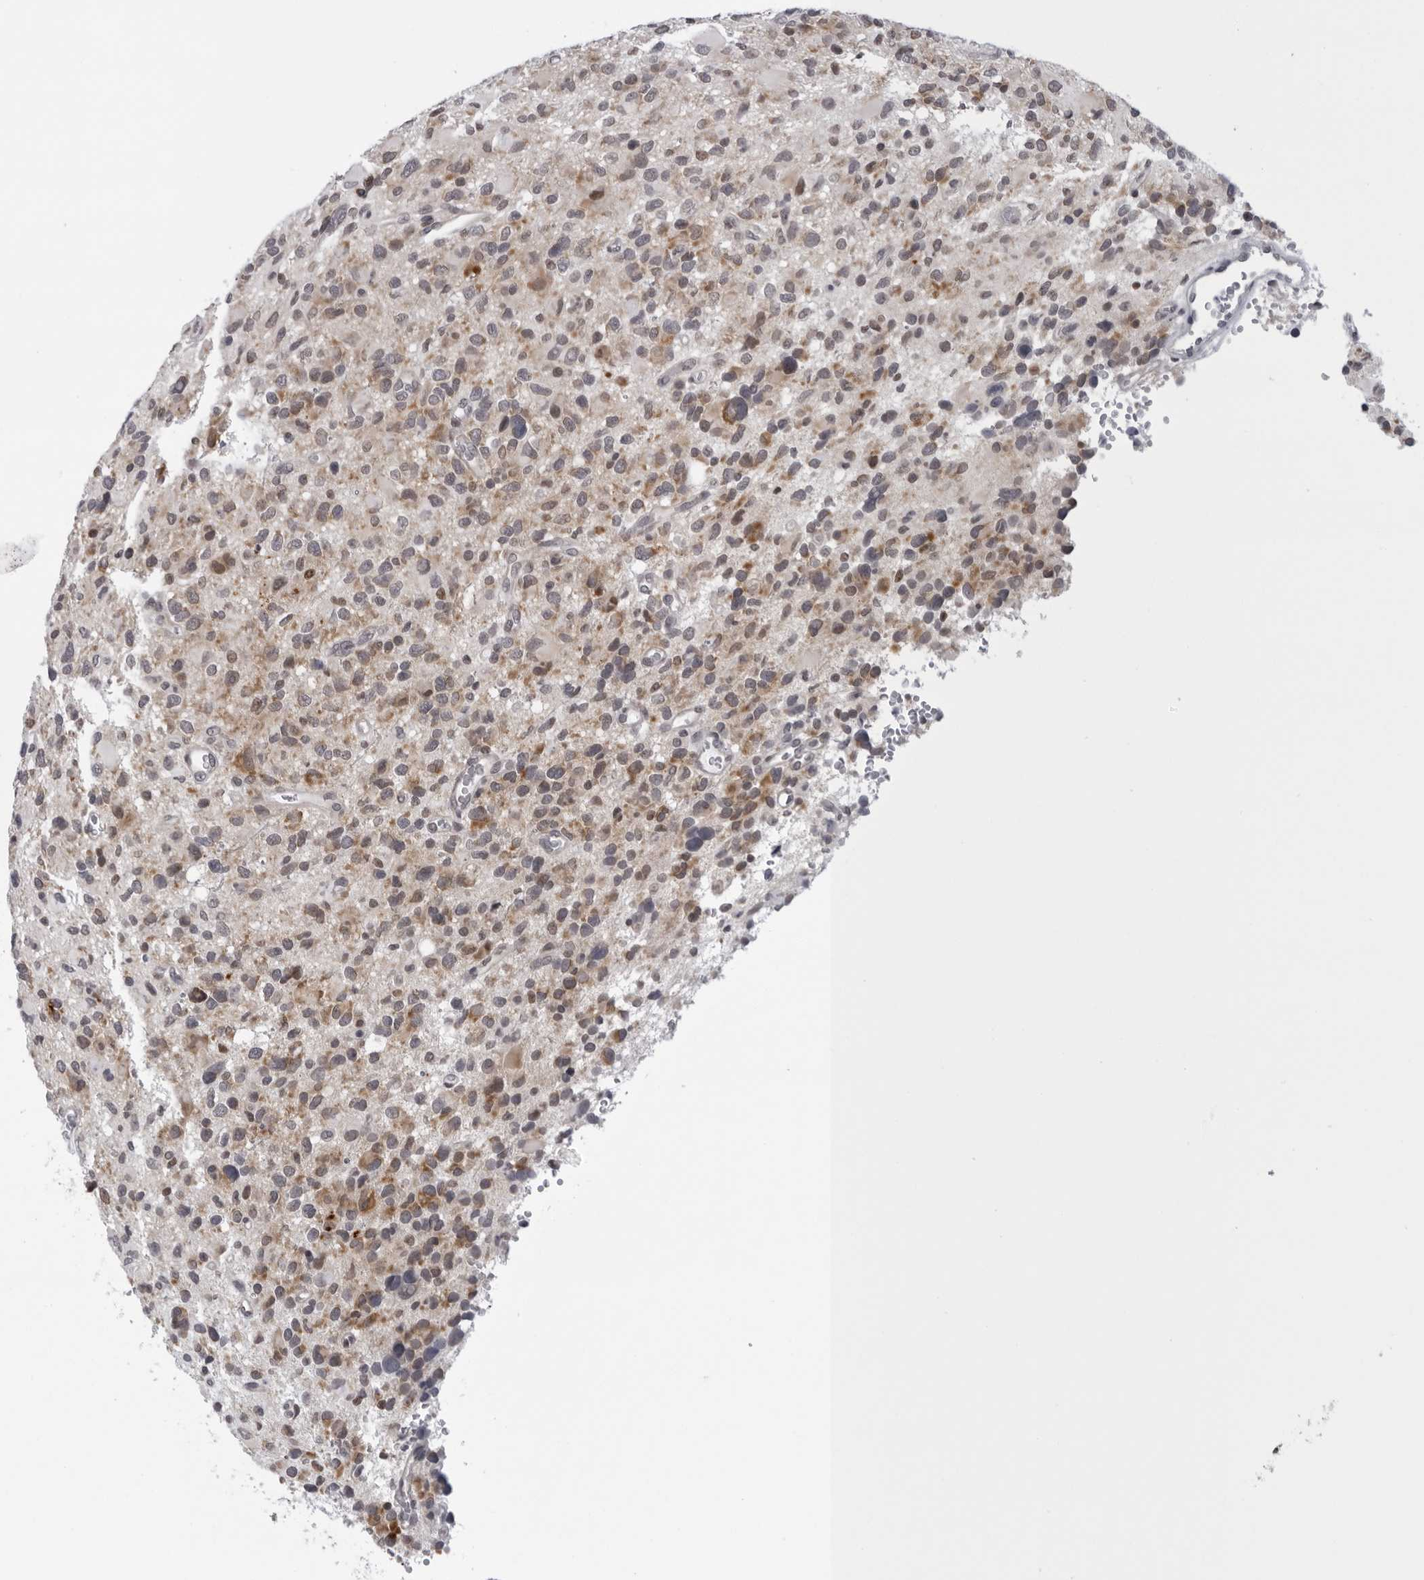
{"staining": {"intensity": "moderate", "quantity": "25%-75%", "location": "cytoplasmic/membranous"}, "tissue": "glioma", "cell_type": "Tumor cells", "image_type": "cancer", "snomed": [{"axis": "morphology", "description": "Glioma, malignant, High grade"}, {"axis": "topography", "description": "Brain"}], "caption": "Protein expression analysis of human high-grade glioma (malignant) reveals moderate cytoplasmic/membranous expression in approximately 25%-75% of tumor cells.", "gene": "CPT2", "patient": {"sex": "male", "age": 48}}